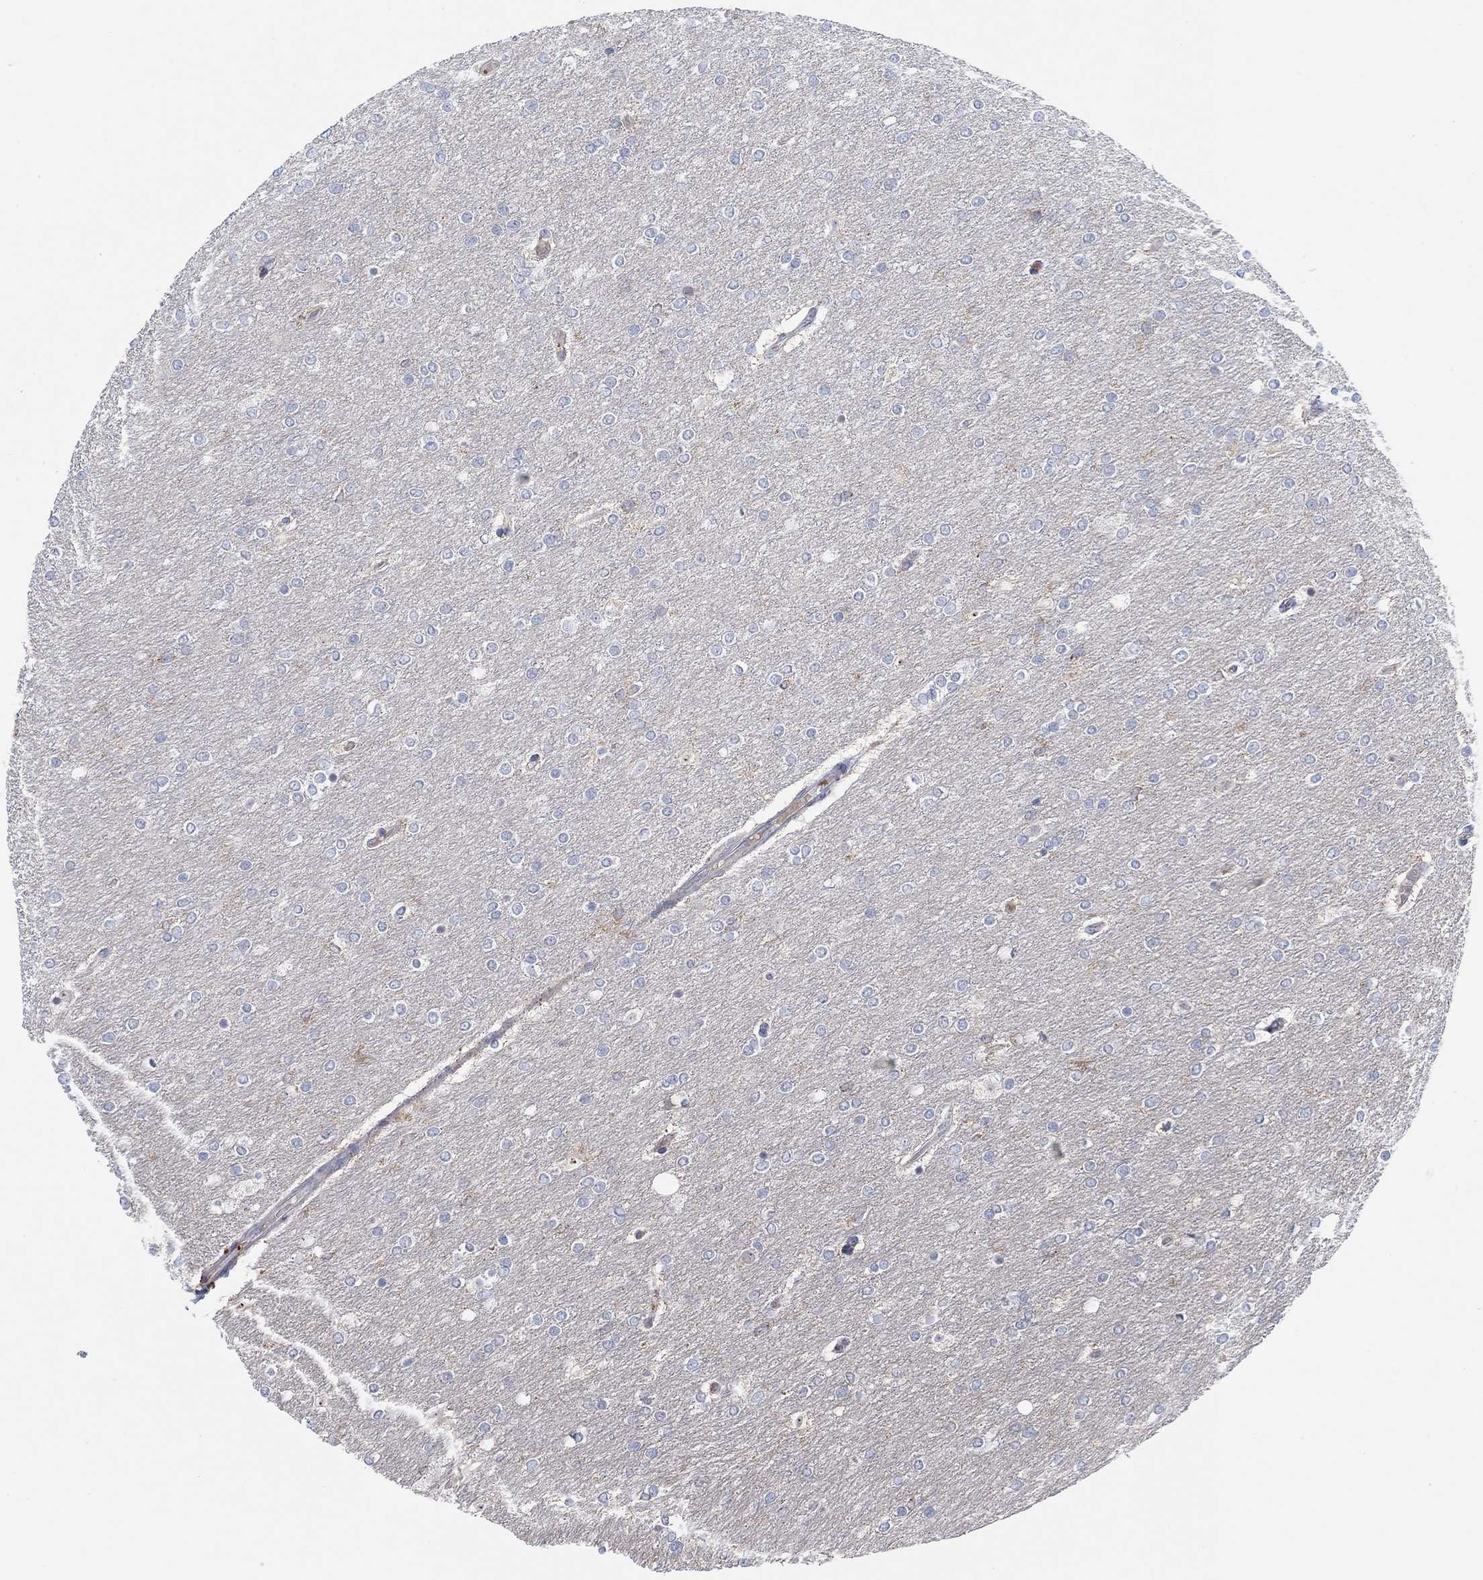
{"staining": {"intensity": "negative", "quantity": "none", "location": "none"}, "tissue": "glioma", "cell_type": "Tumor cells", "image_type": "cancer", "snomed": [{"axis": "morphology", "description": "Glioma, malignant, High grade"}, {"axis": "topography", "description": "Brain"}], "caption": "Image shows no significant protein positivity in tumor cells of glioma. (Brightfield microscopy of DAB immunohistochemistry (IHC) at high magnification).", "gene": "PMFBP1", "patient": {"sex": "female", "age": 61}}